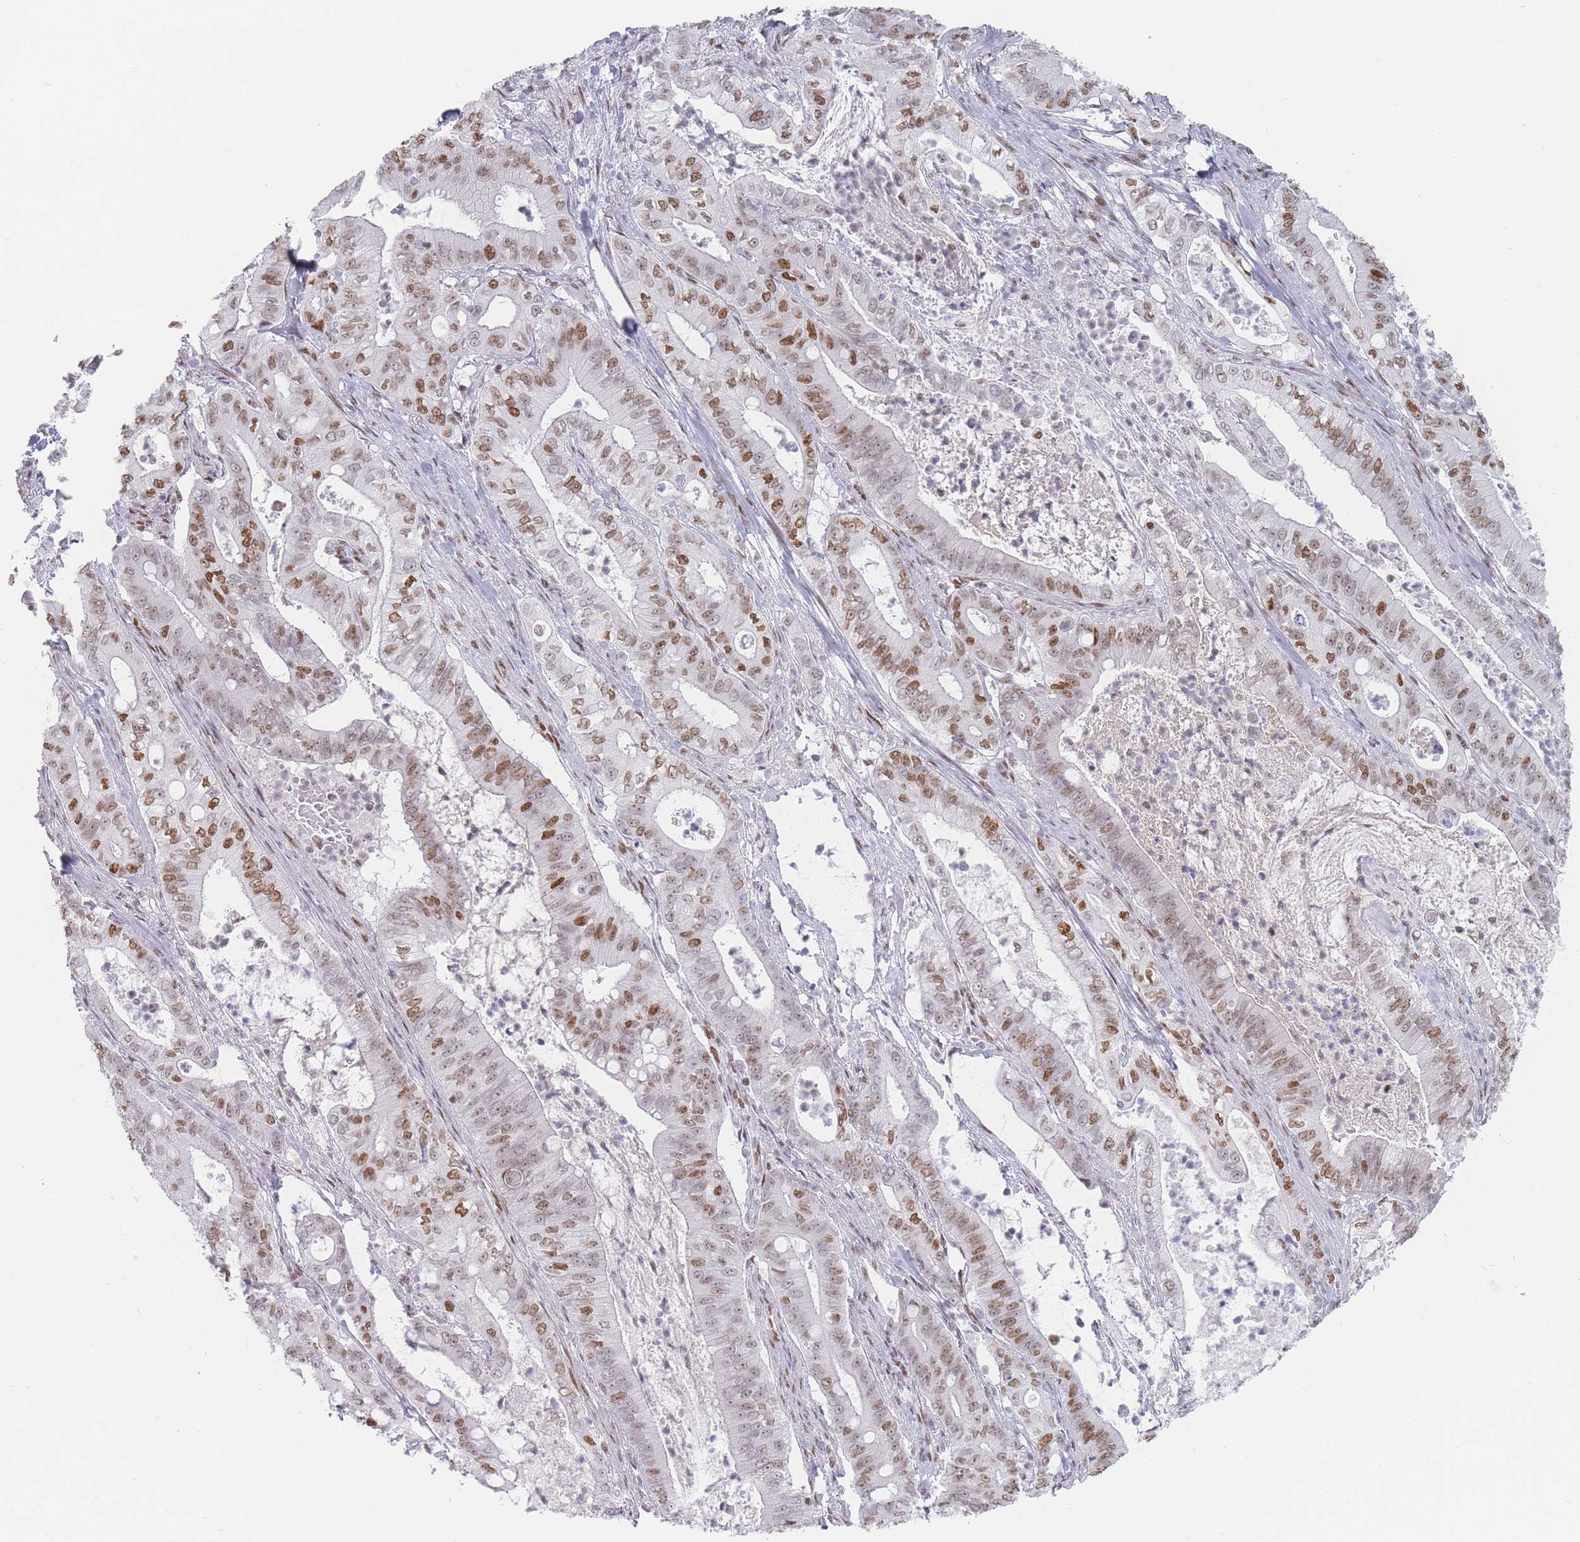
{"staining": {"intensity": "moderate", "quantity": ">75%", "location": "nuclear"}, "tissue": "pancreatic cancer", "cell_type": "Tumor cells", "image_type": "cancer", "snomed": [{"axis": "morphology", "description": "Adenocarcinoma, NOS"}, {"axis": "topography", "description": "Pancreas"}], "caption": "The photomicrograph reveals immunohistochemical staining of pancreatic cancer. There is moderate nuclear positivity is seen in approximately >75% of tumor cells. The staining is performed using DAB (3,3'-diaminobenzidine) brown chromogen to label protein expression. The nuclei are counter-stained blue using hematoxylin.", "gene": "SAFB2", "patient": {"sex": "male", "age": 71}}